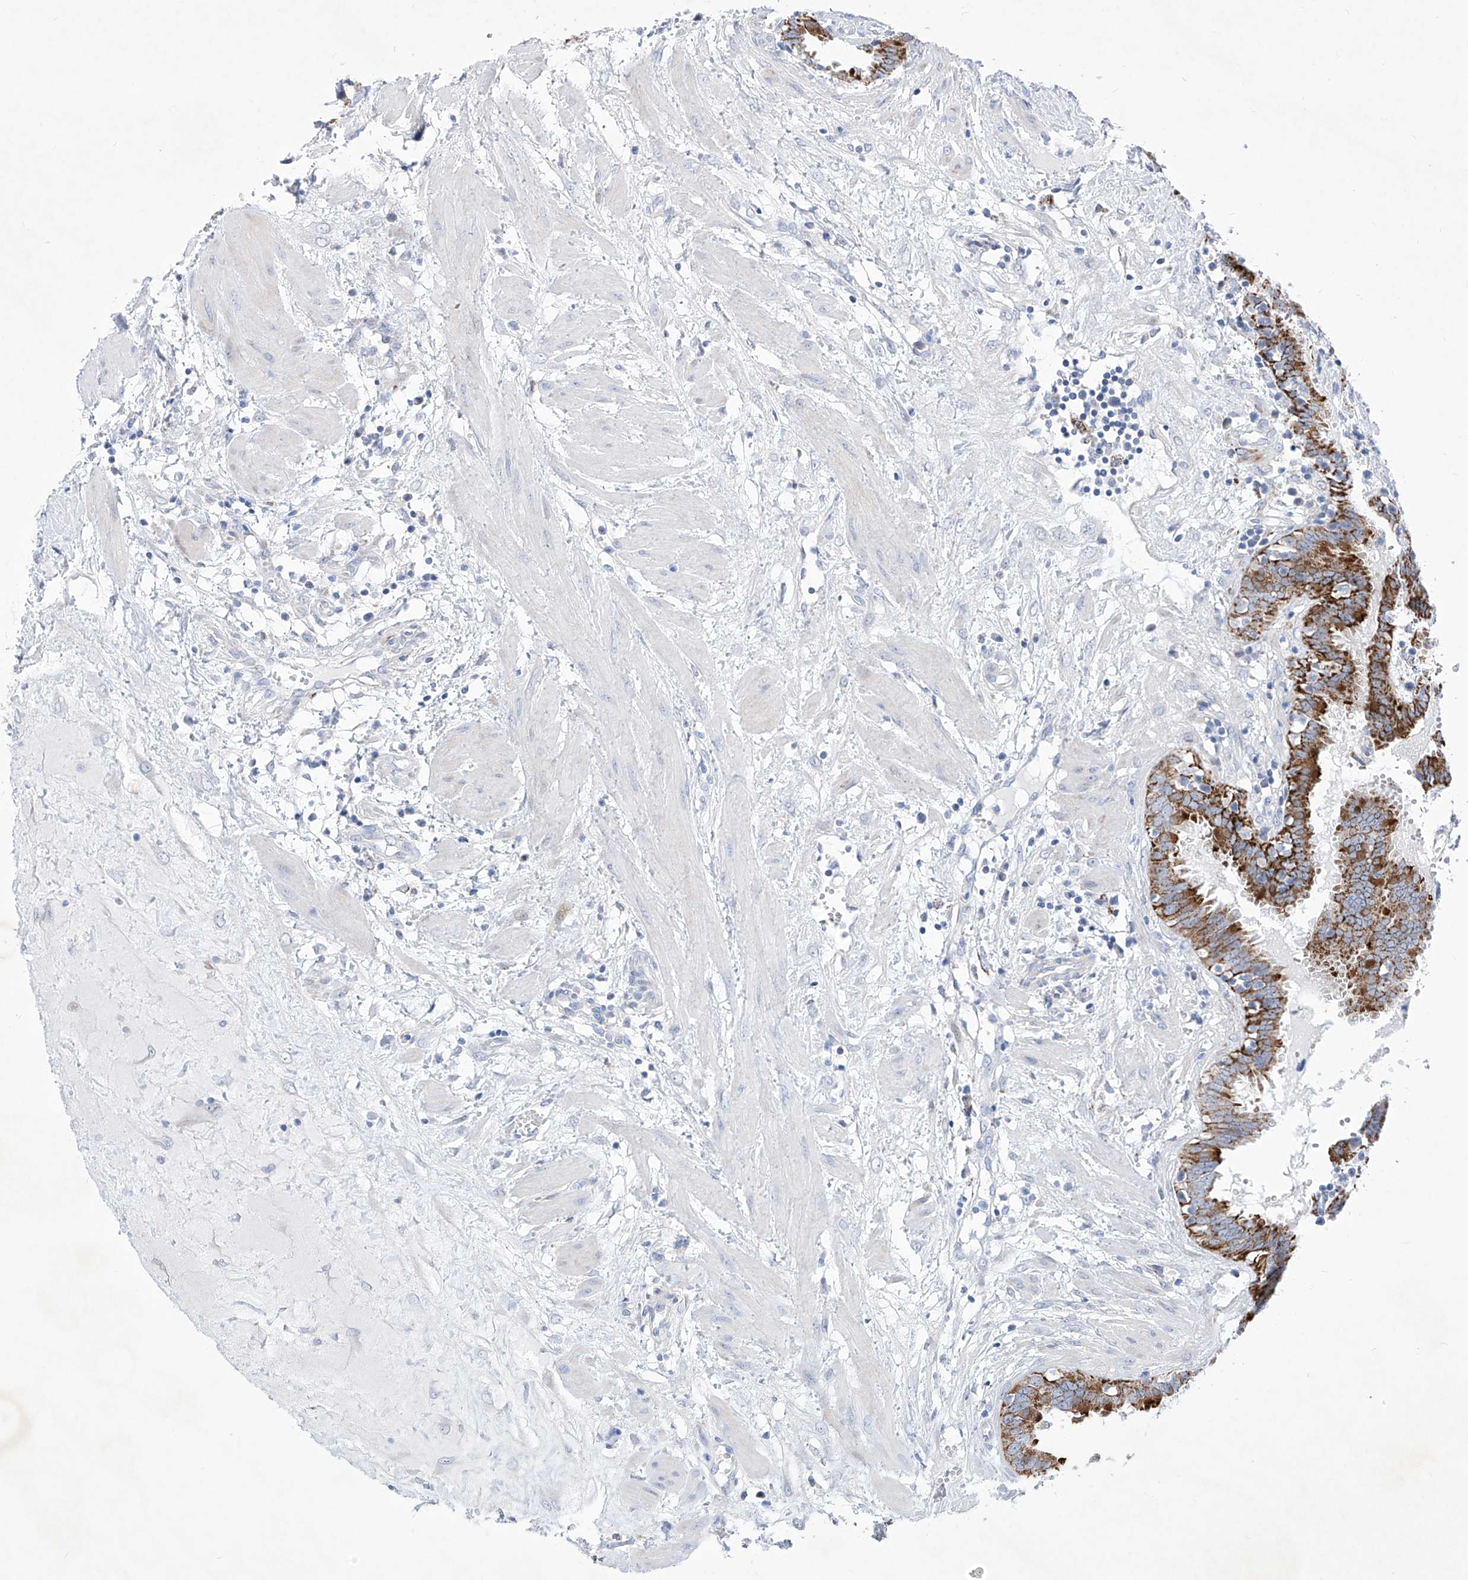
{"staining": {"intensity": "strong", "quantity": "25%-75%", "location": "cytoplasmic/membranous"}, "tissue": "fallopian tube", "cell_type": "Glandular cells", "image_type": "normal", "snomed": [{"axis": "morphology", "description": "Normal tissue, NOS"}, {"axis": "topography", "description": "Fallopian tube"}, {"axis": "topography", "description": "Placenta"}], "caption": "Protein staining of unremarkable fallopian tube displays strong cytoplasmic/membranous positivity in about 25%-75% of glandular cells. (IHC, brightfield microscopy, high magnification).", "gene": "C1orf87", "patient": {"sex": "female", "age": 32}}